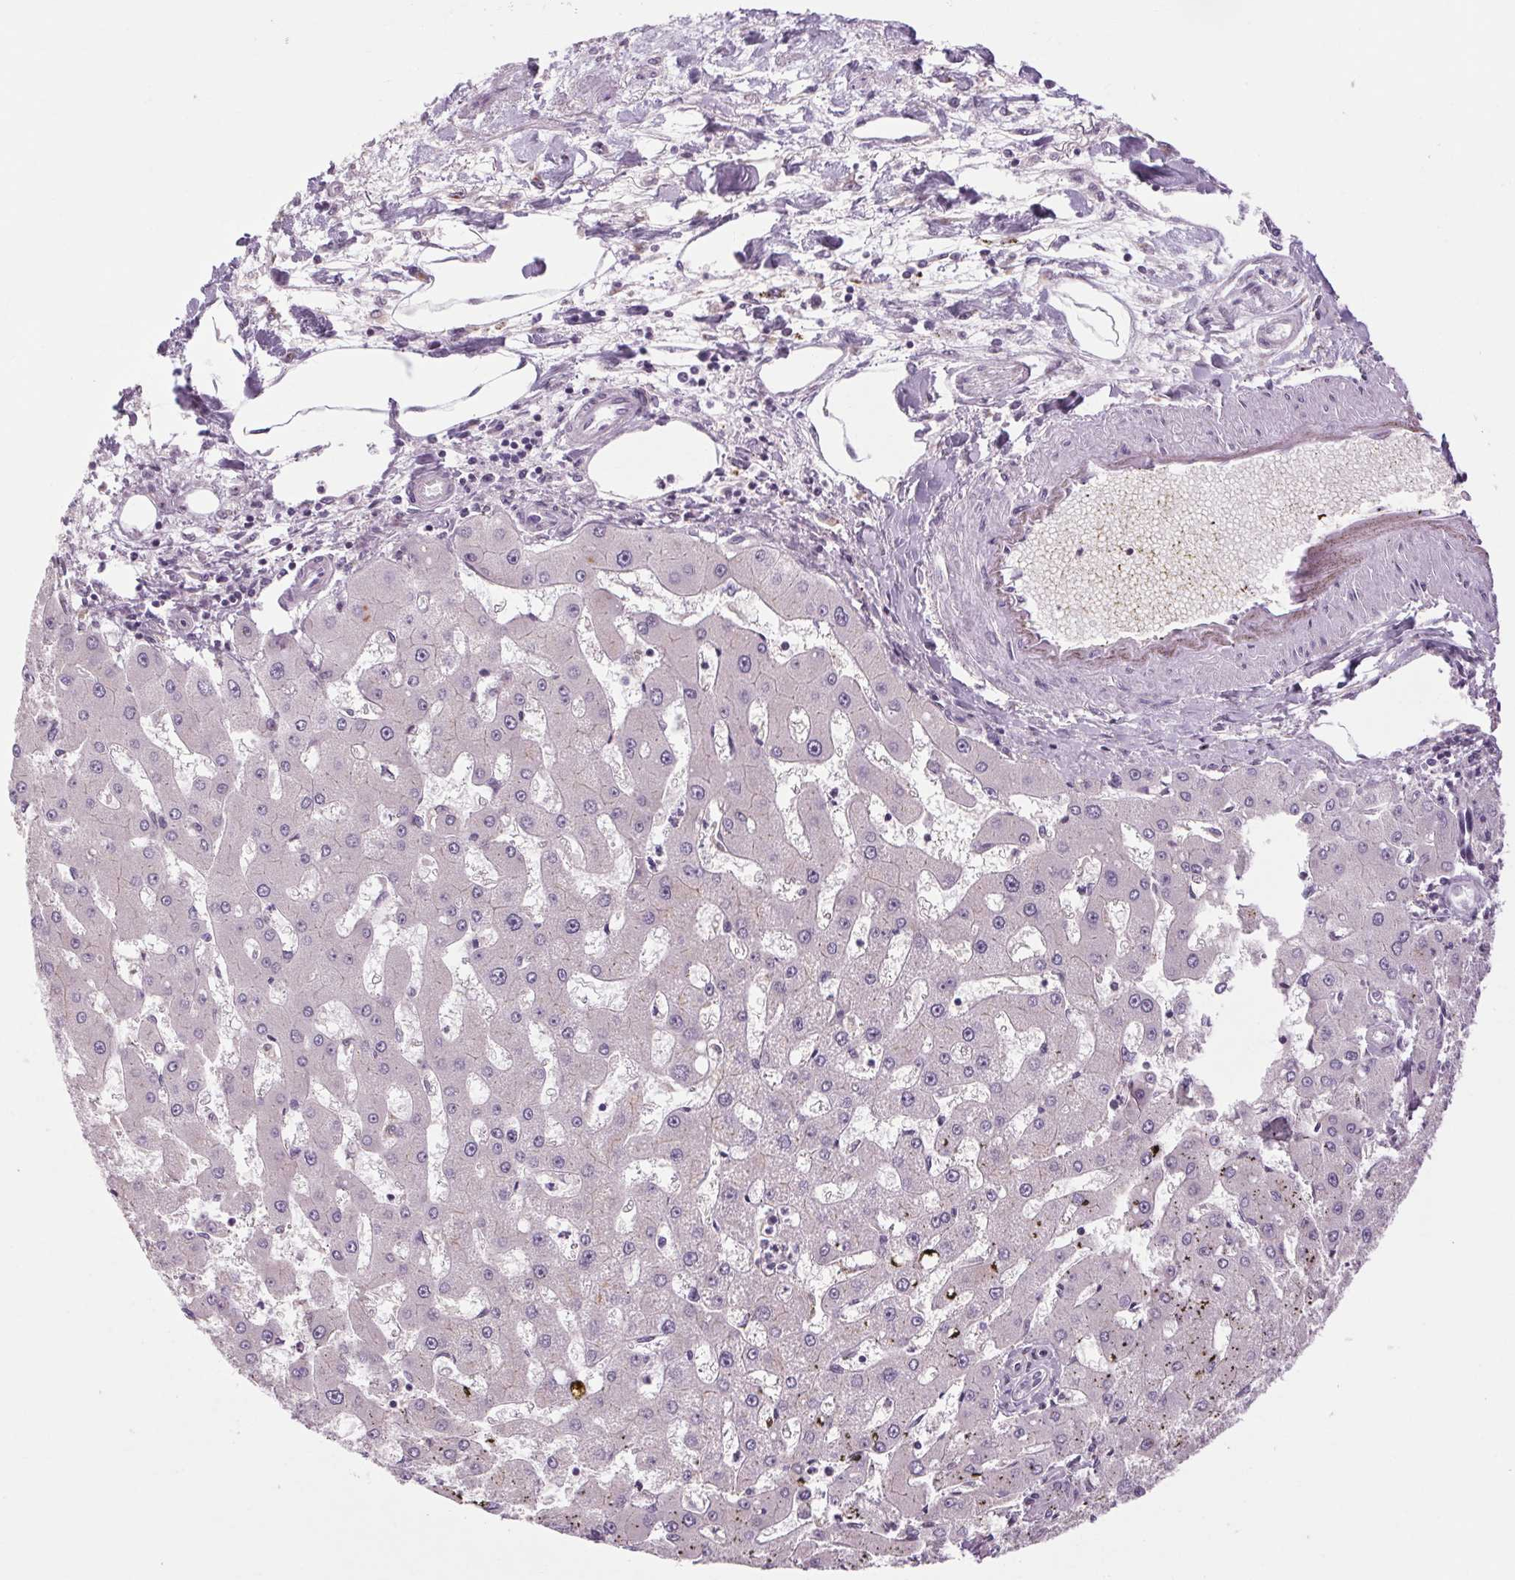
{"staining": {"intensity": "negative", "quantity": "none", "location": "none"}, "tissue": "liver cancer", "cell_type": "Tumor cells", "image_type": "cancer", "snomed": [{"axis": "morphology", "description": "Carcinoma, Hepatocellular, NOS"}, {"axis": "topography", "description": "Liver"}], "caption": "DAB (3,3'-diaminobenzidine) immunohistochemical staining of hepatocellular carcinoma (liver) demonstrates no significant expression in tumor cells.", "gene": "KLHL40", "patient": {"sex": "male", "age": 67}}